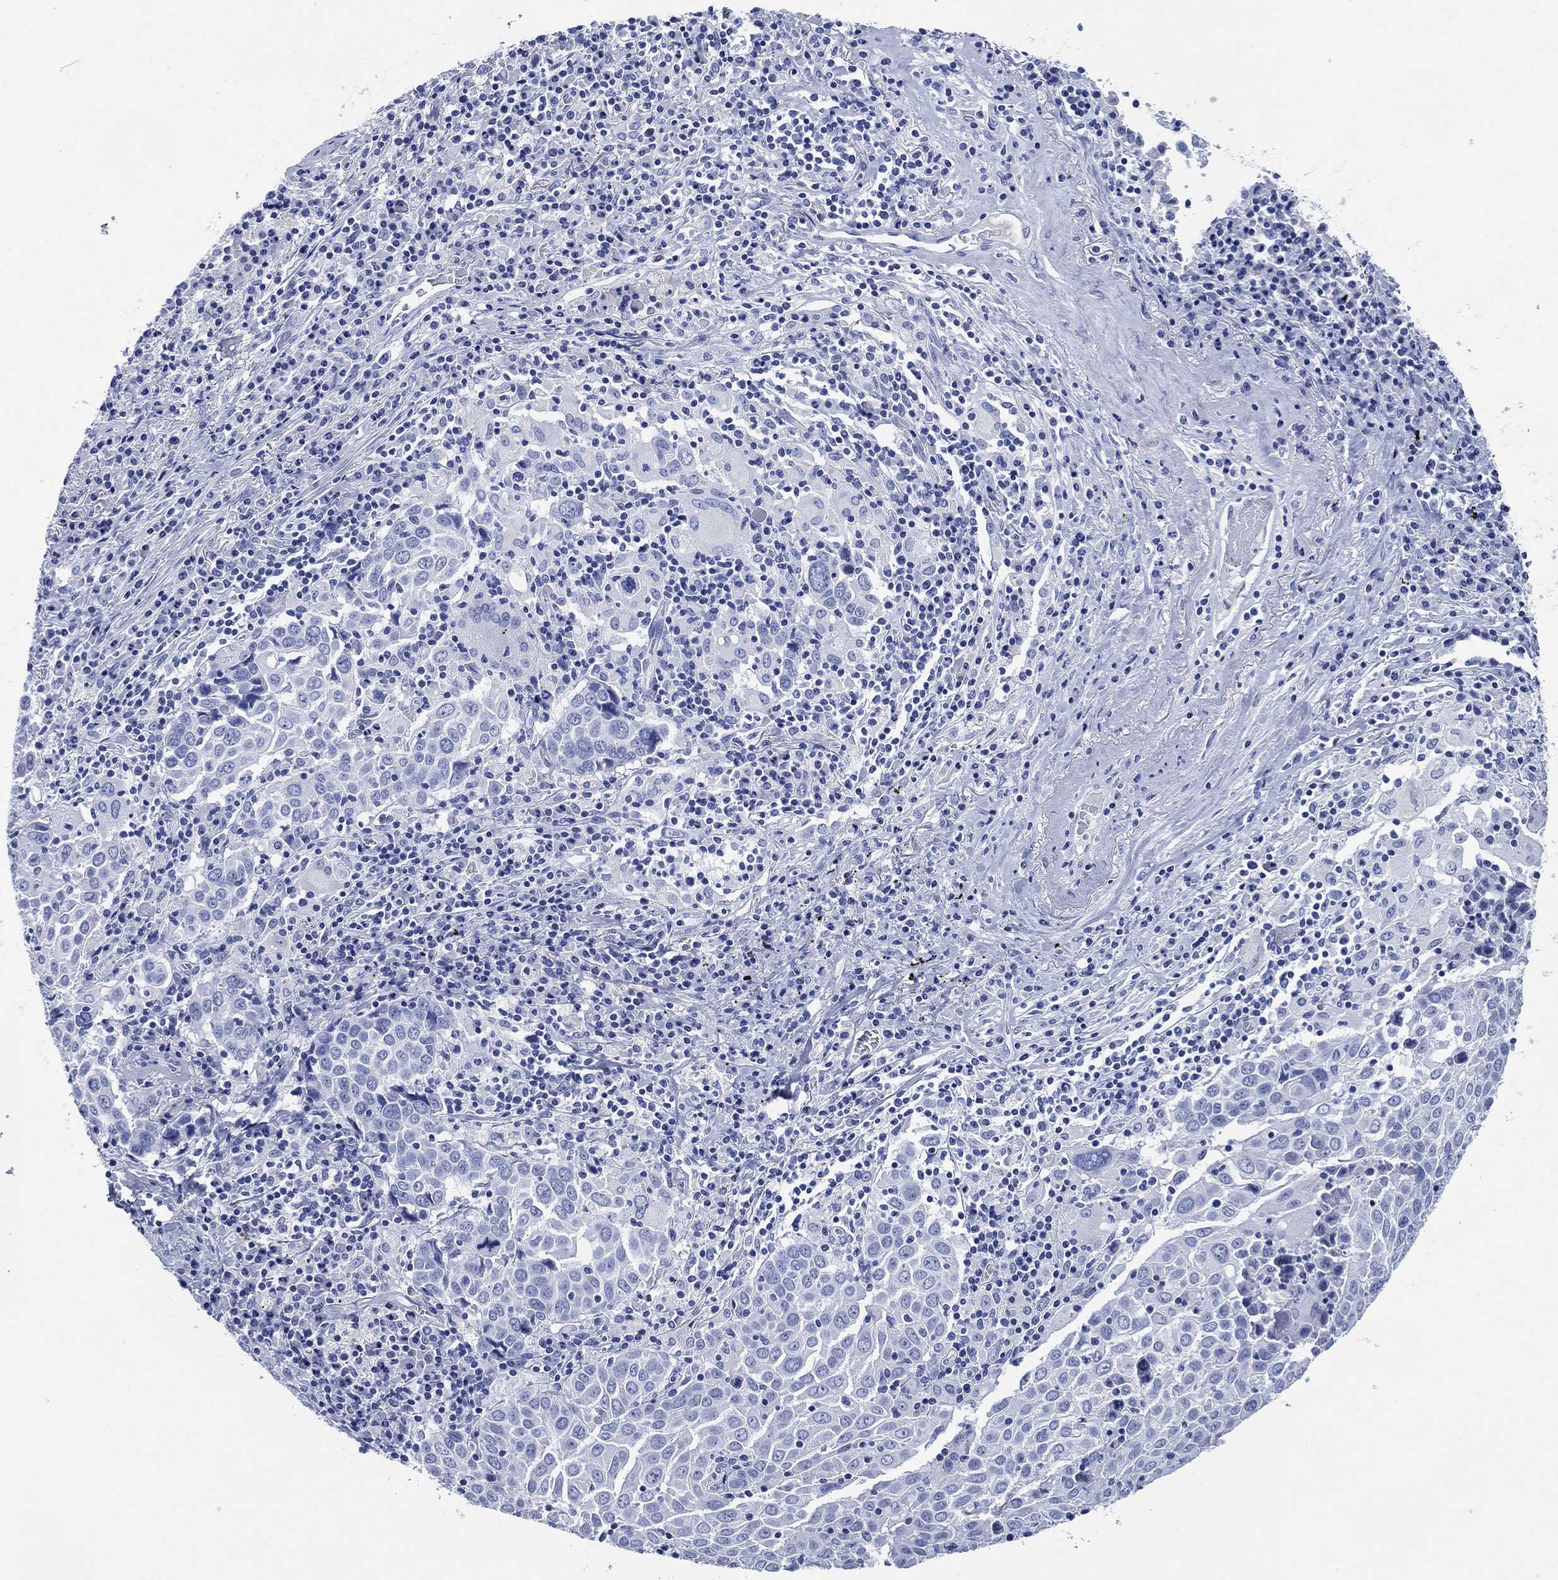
{"staining": {"intensity": "negative", "quantity": "none", "location": "none"}, "tissue": "lung cancer", "cell_type": "Tumor cells", "image_type": "cancer", "snomed": [{"axis": "morphology", "description": "Squamous cell carcinoma, NOS"}, {"axis": "topography", "description": "Lung"}], "caption": "DAB (3,3'-diaminobenzidine) immunohistochemical staining of human lung squamous cell carcinoma exhibits no significant positivity in tumor cells. Brightfield microscopy of immunohistochemistry stained with DAB (3,3'-diaminobenzidine) (brown) and hematoxylin (blue), captured at high magnification.", "gene": "SIGLECL1", "patient": {"sex": "male", "age": 57}}